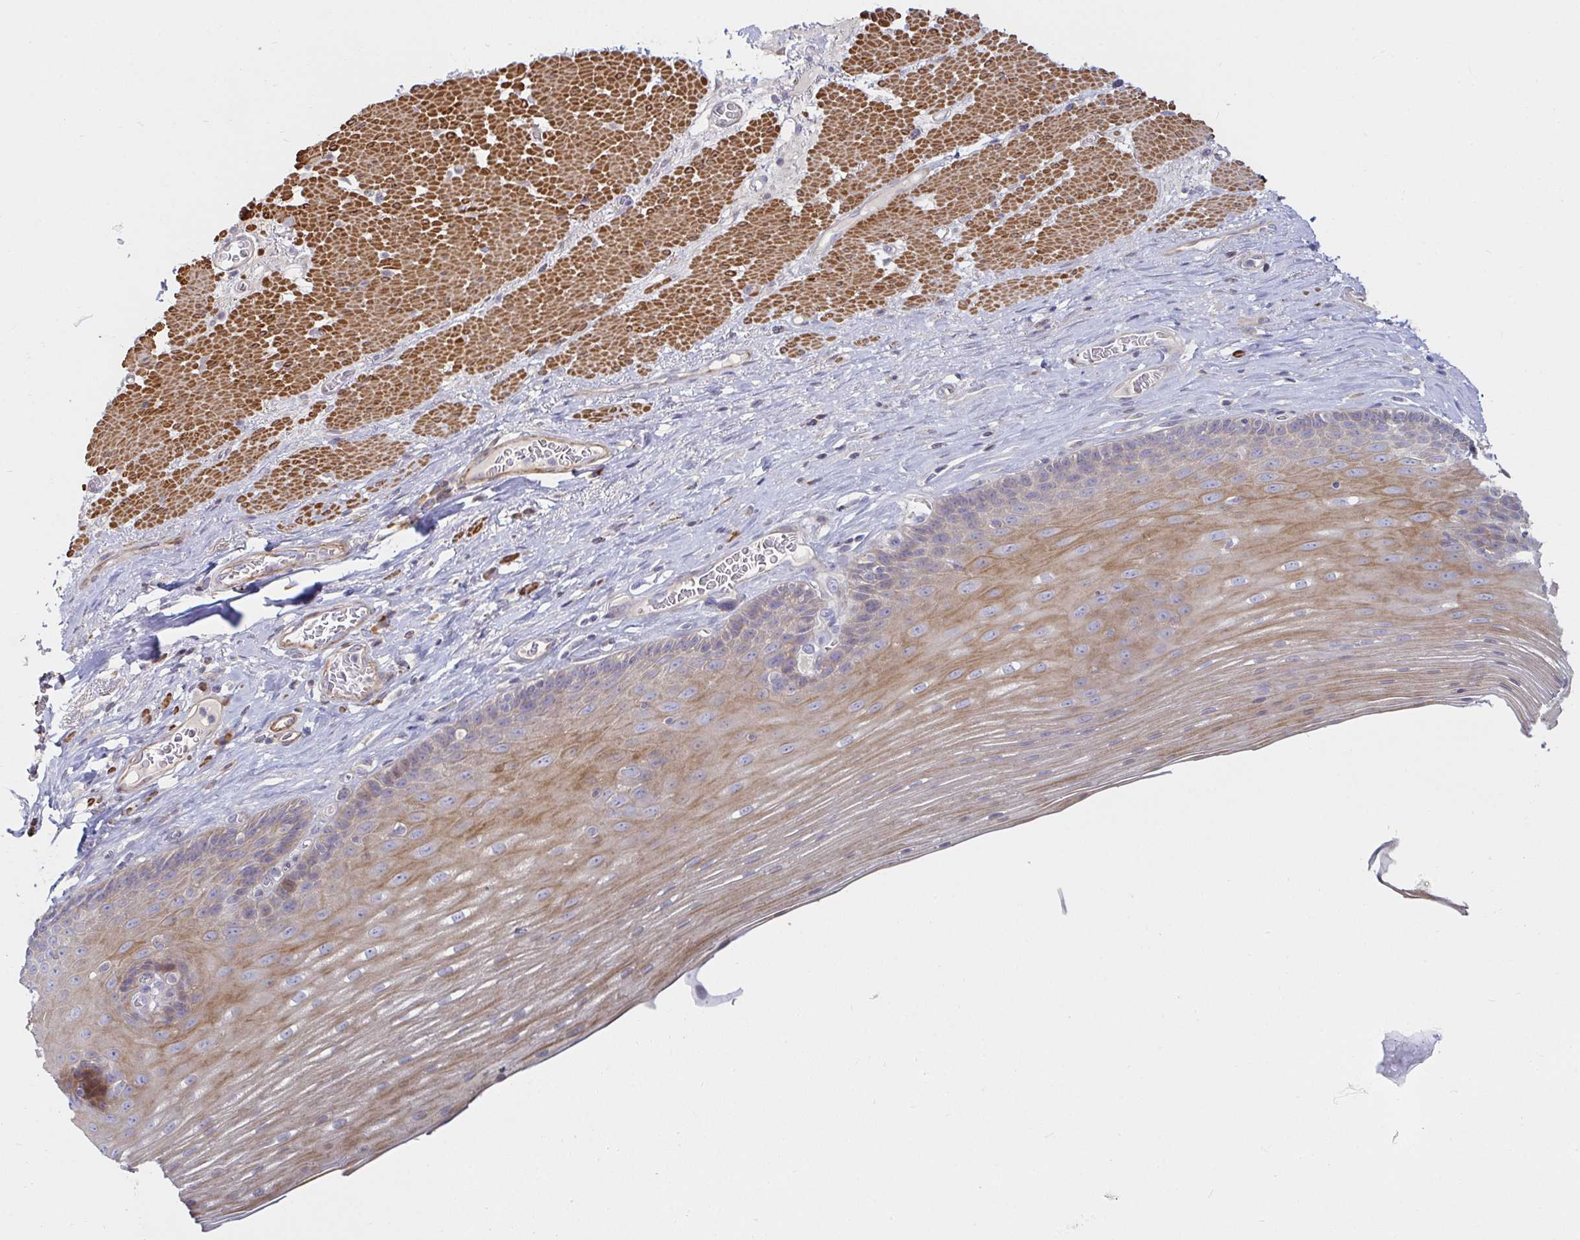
{"staining": {"intensity": "moderate", "quantity": "<25%", "location": "cytoplasmic/membranous"}, "tissue": "esophagus", "cell_type": "Squamous epithelial cells", "image_type": "normal", "snomed": [{"axis": "morphology", "description": "Normal tissue, NOS"}, {"axis": "topography", "description": "Esophagus"}], "caption": "Approximately <25% of squamous epithelial cells in benign esophagus reveal moderate cytoplasmic/membranous protein staining as visualized by brown immunohistochemical staining.", "gene": "SSH2", "patient": {"sex": "male", "age": 62}}